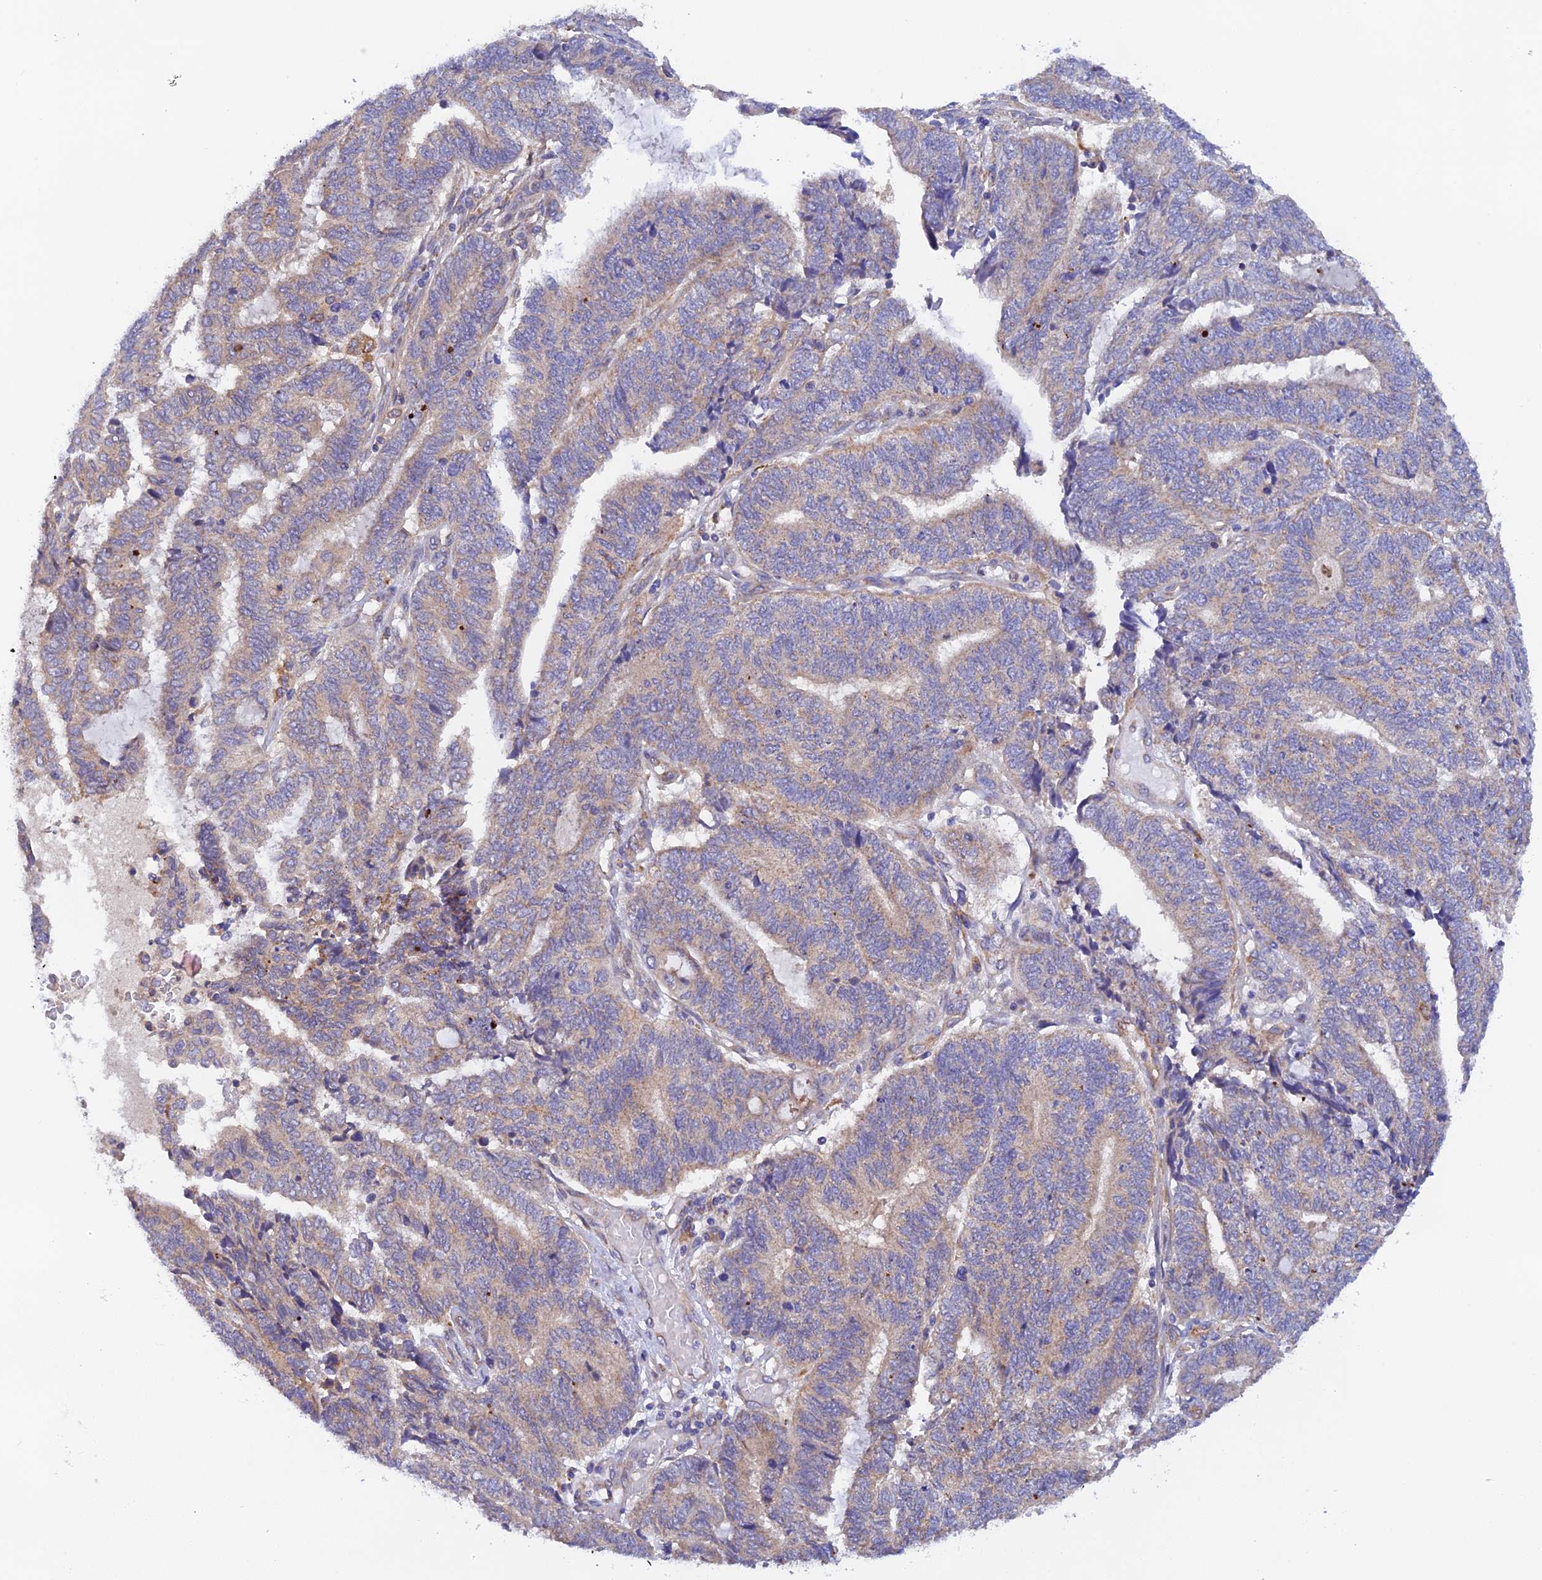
{"staining": {"intensity": "weak", "quantity": "<25%", "location": "cytoplasmic/membranous"}, "tissue": "endometrial cancer", "cell_type": "Tumor cells", "image_type": "cancer", "snomed": [{"axis": "morphology", "description": "Adenocarcinoma, NOS"}, {"axis": "topography", "description": "Uterus"}, {"axis": "topography", "description": "Endometrium"}], "caption": "A photomicrograph of adenocarcinoma (endometrial) stained for a protein reveals no brown staining in tumor cells.", "gene": "RANBP6", "patient": {"sex": "female", "age": 70}}